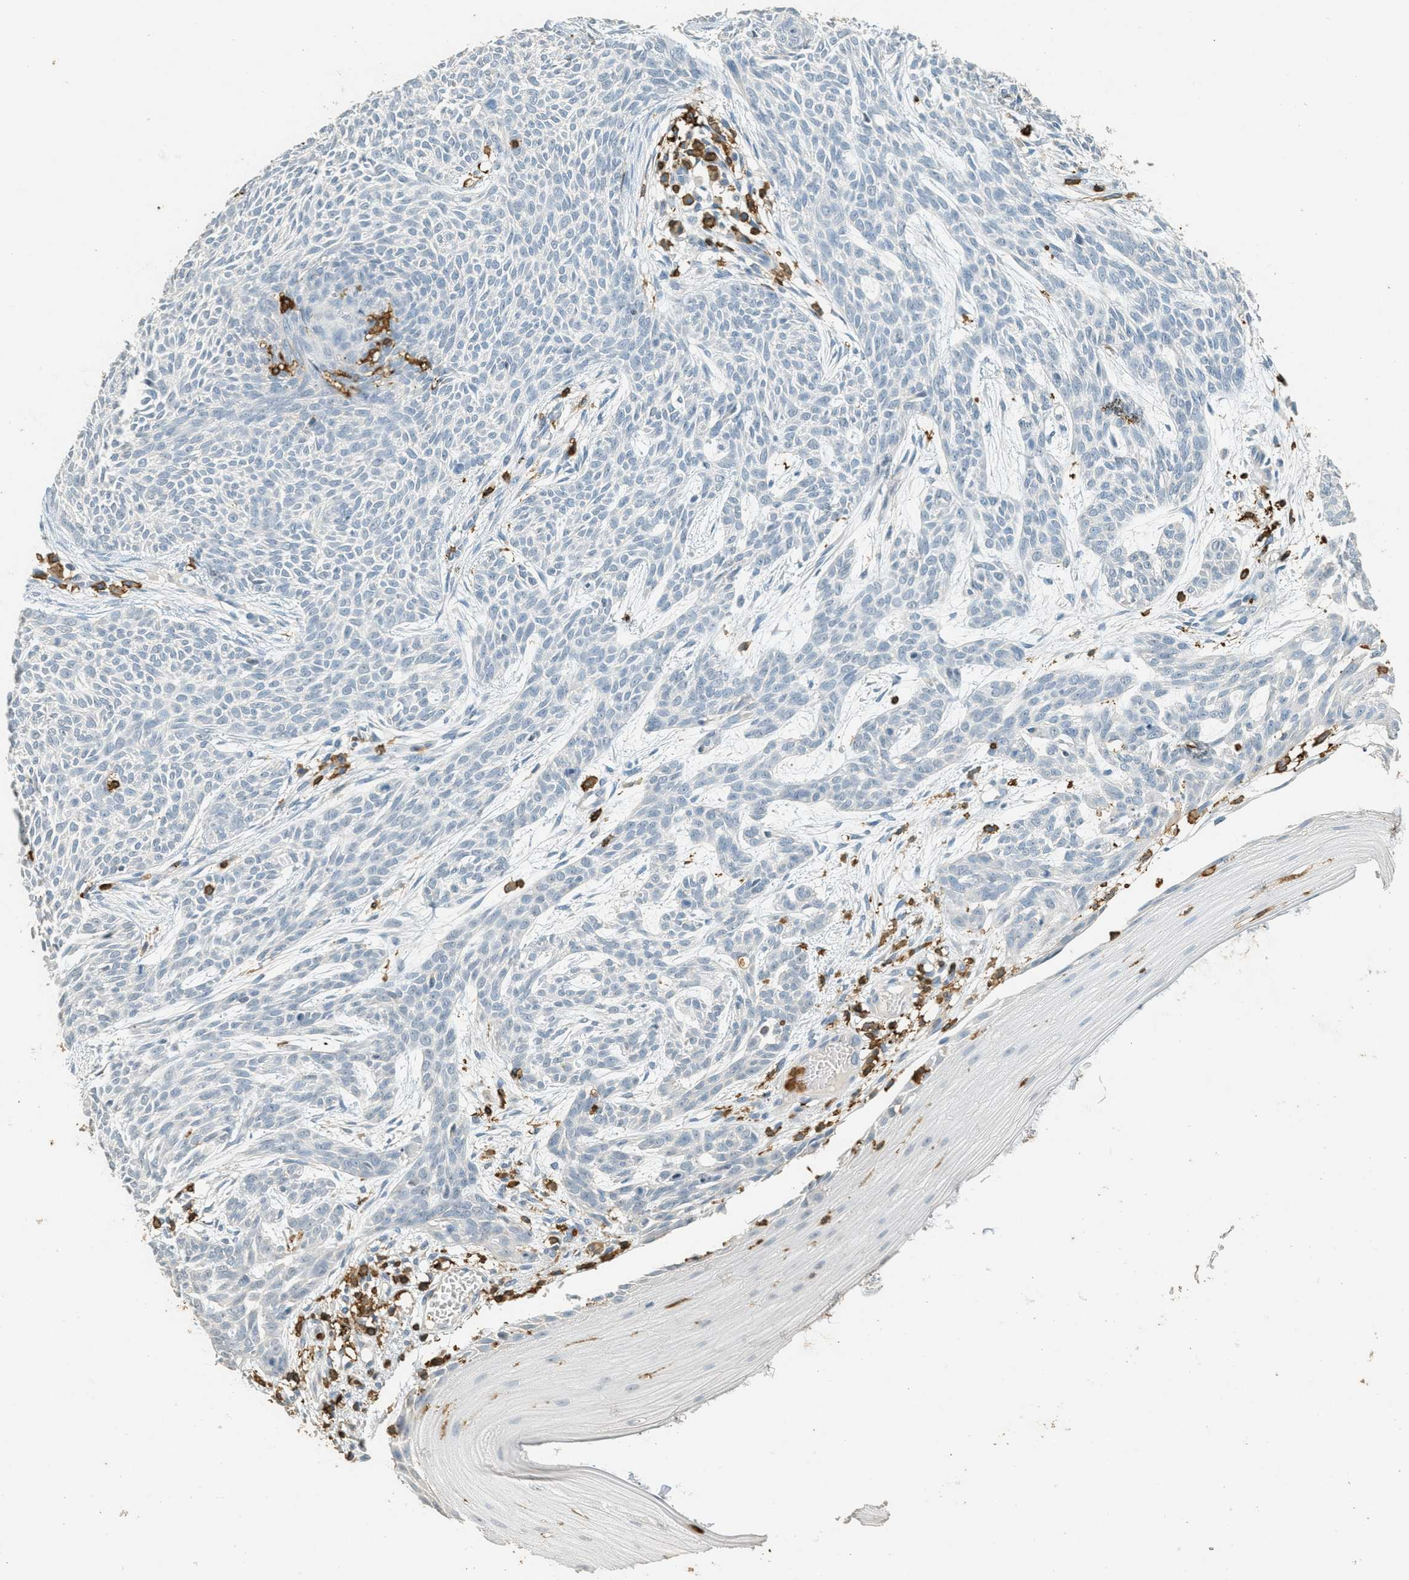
{"staining": {"intensity": "negative", "quantity": "none", "location": "none"}, "tissue": "skin cancer", "cell_type": "Tumor cells", "image_type": "cancer", "snomed": [{"axis": "morphology", "description": "Basal cell carcinoma"}, {"axis": "topography", "description": "Skin"}], "caption": "DAB (3,3'-diaminobenzidine) immunohistochemical staining of human skin cancer exhibits no significant expression in tumor cells. (Brightfield microscopy of DAB (3,3'-diaminobenzidine) IHC at high magnification).", "gene": "LSP1", "patient": {"sex": "female", "age": 59}}